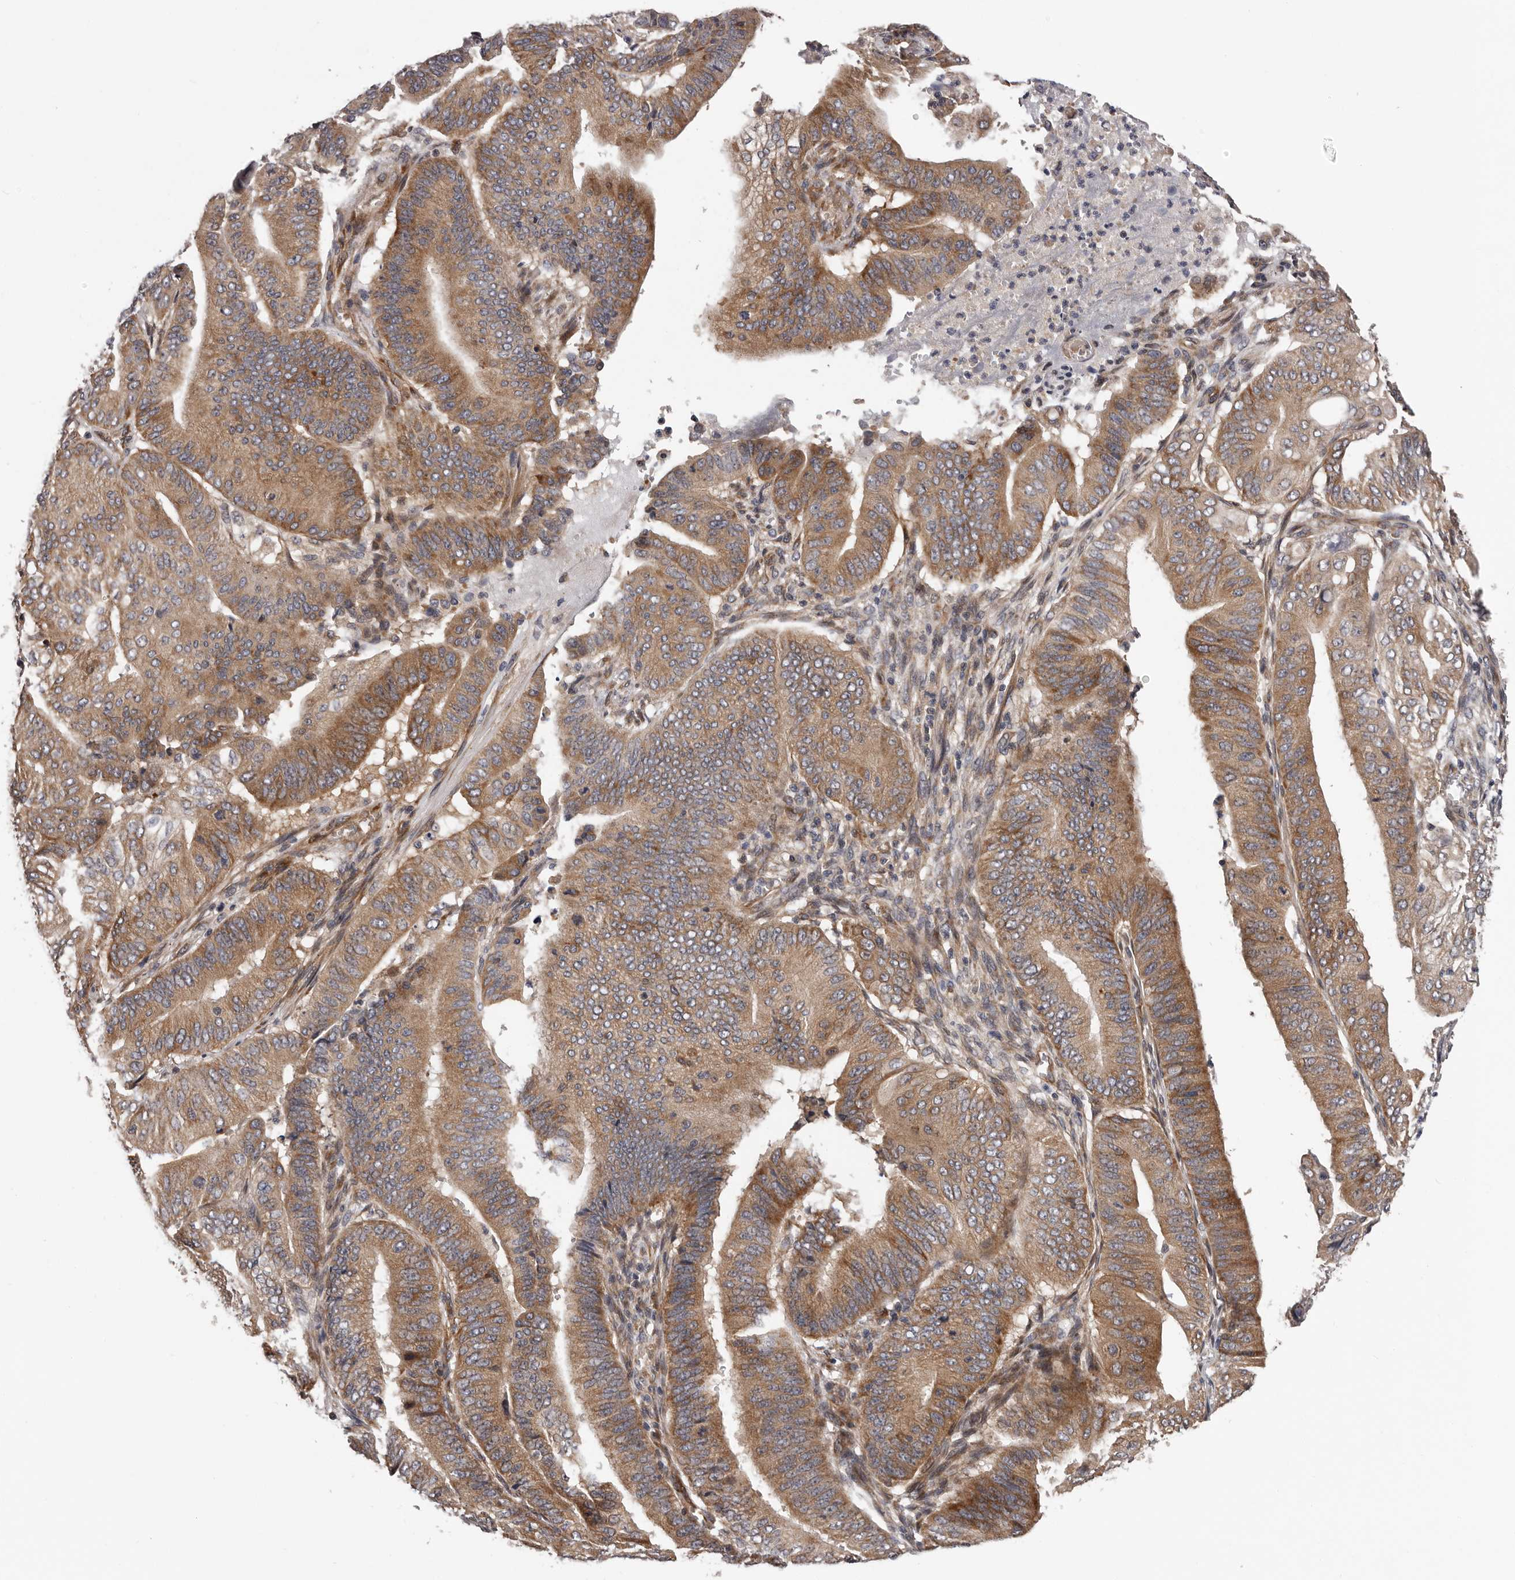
{"staining": {"intensity": "moderate", "quantity": ">75%", "location": "cytoplasmic/membranous"}, "tissue": "pancreatic cancer", "cell_type": "Tumor cells", "image_type": "cancer", "snomed": [{"axis": "morphology", "description": "Adenocarcinoma, NOS"}, {"axis": "topography", "description": "Pancreas"}], "caption": "Immunohistochemical staining of human pancreatic cancer exhibits moderate cytoplasmic/membranous protein staining in about >75% of tumor cells. The protein of interest is stained brown, and the nuclei are stained in blue (DAB (3,3'-diaminobenzidine) IHC with brightfield microscopy, high magnification).", "gene": "VPS37A", "patient": {"sex": "female", "age": 77}}